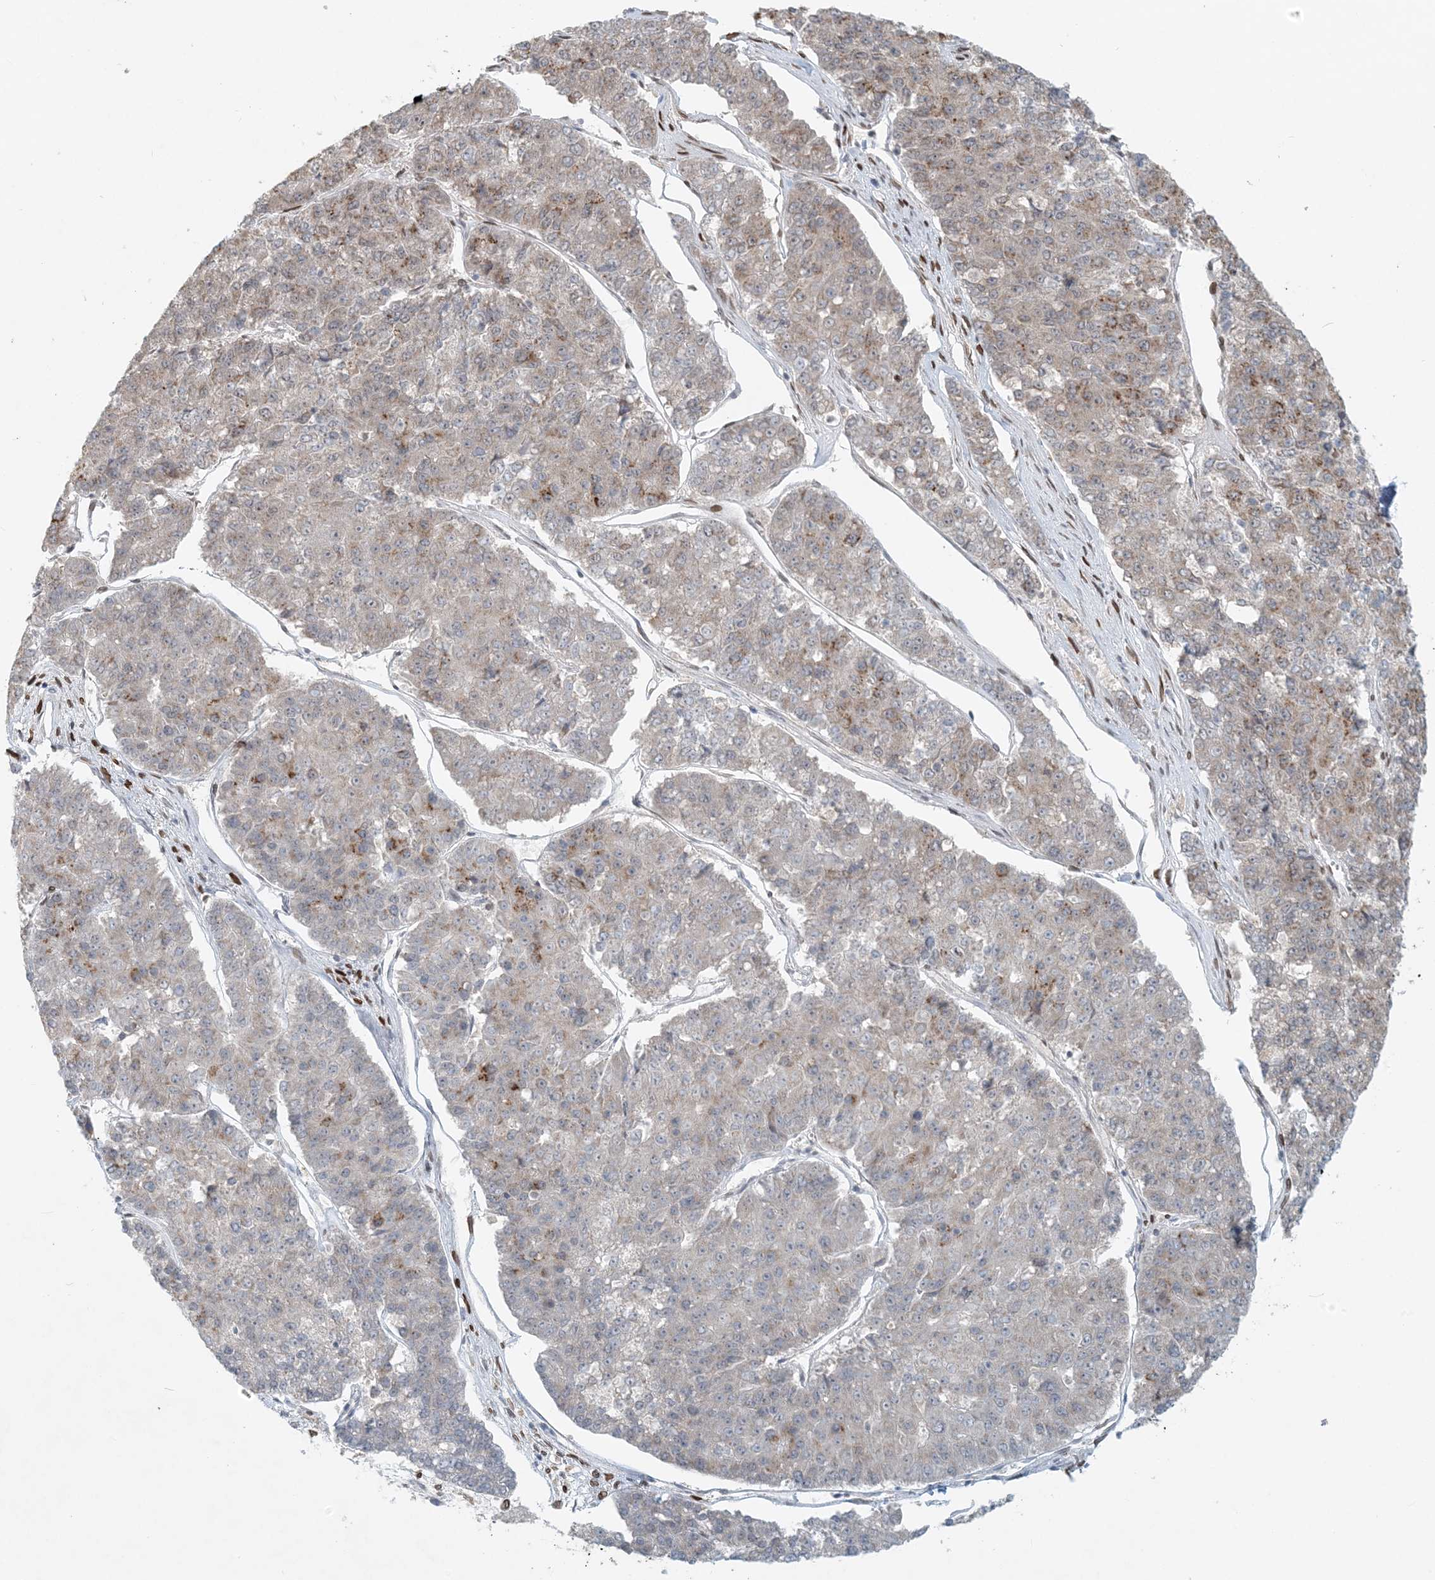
{"staining": {"intensity": "strong", "quantity": "<25%", "location": "cytoplasmic/membranous"}, "tissue": "pancreatic cancer", "cell_type": "Tumor cells", "image_type": "cancer", "snomed": [{"axis": "morphology", "description": "Adenocarcinoma, NOS"}, {"axis": "topography", "description": "Pancreas"}], "caption": "Protein expression analysis of human adenocarcinoma (pancreatic) reveals strong cytoplasmic/membranous staining in about <25% of tumor cells. (DAB IHC, brown staining for protein, blue staining for nuclei).", "gene": "SLC35A2", "patient": {"sex": "male", "age": 50}}